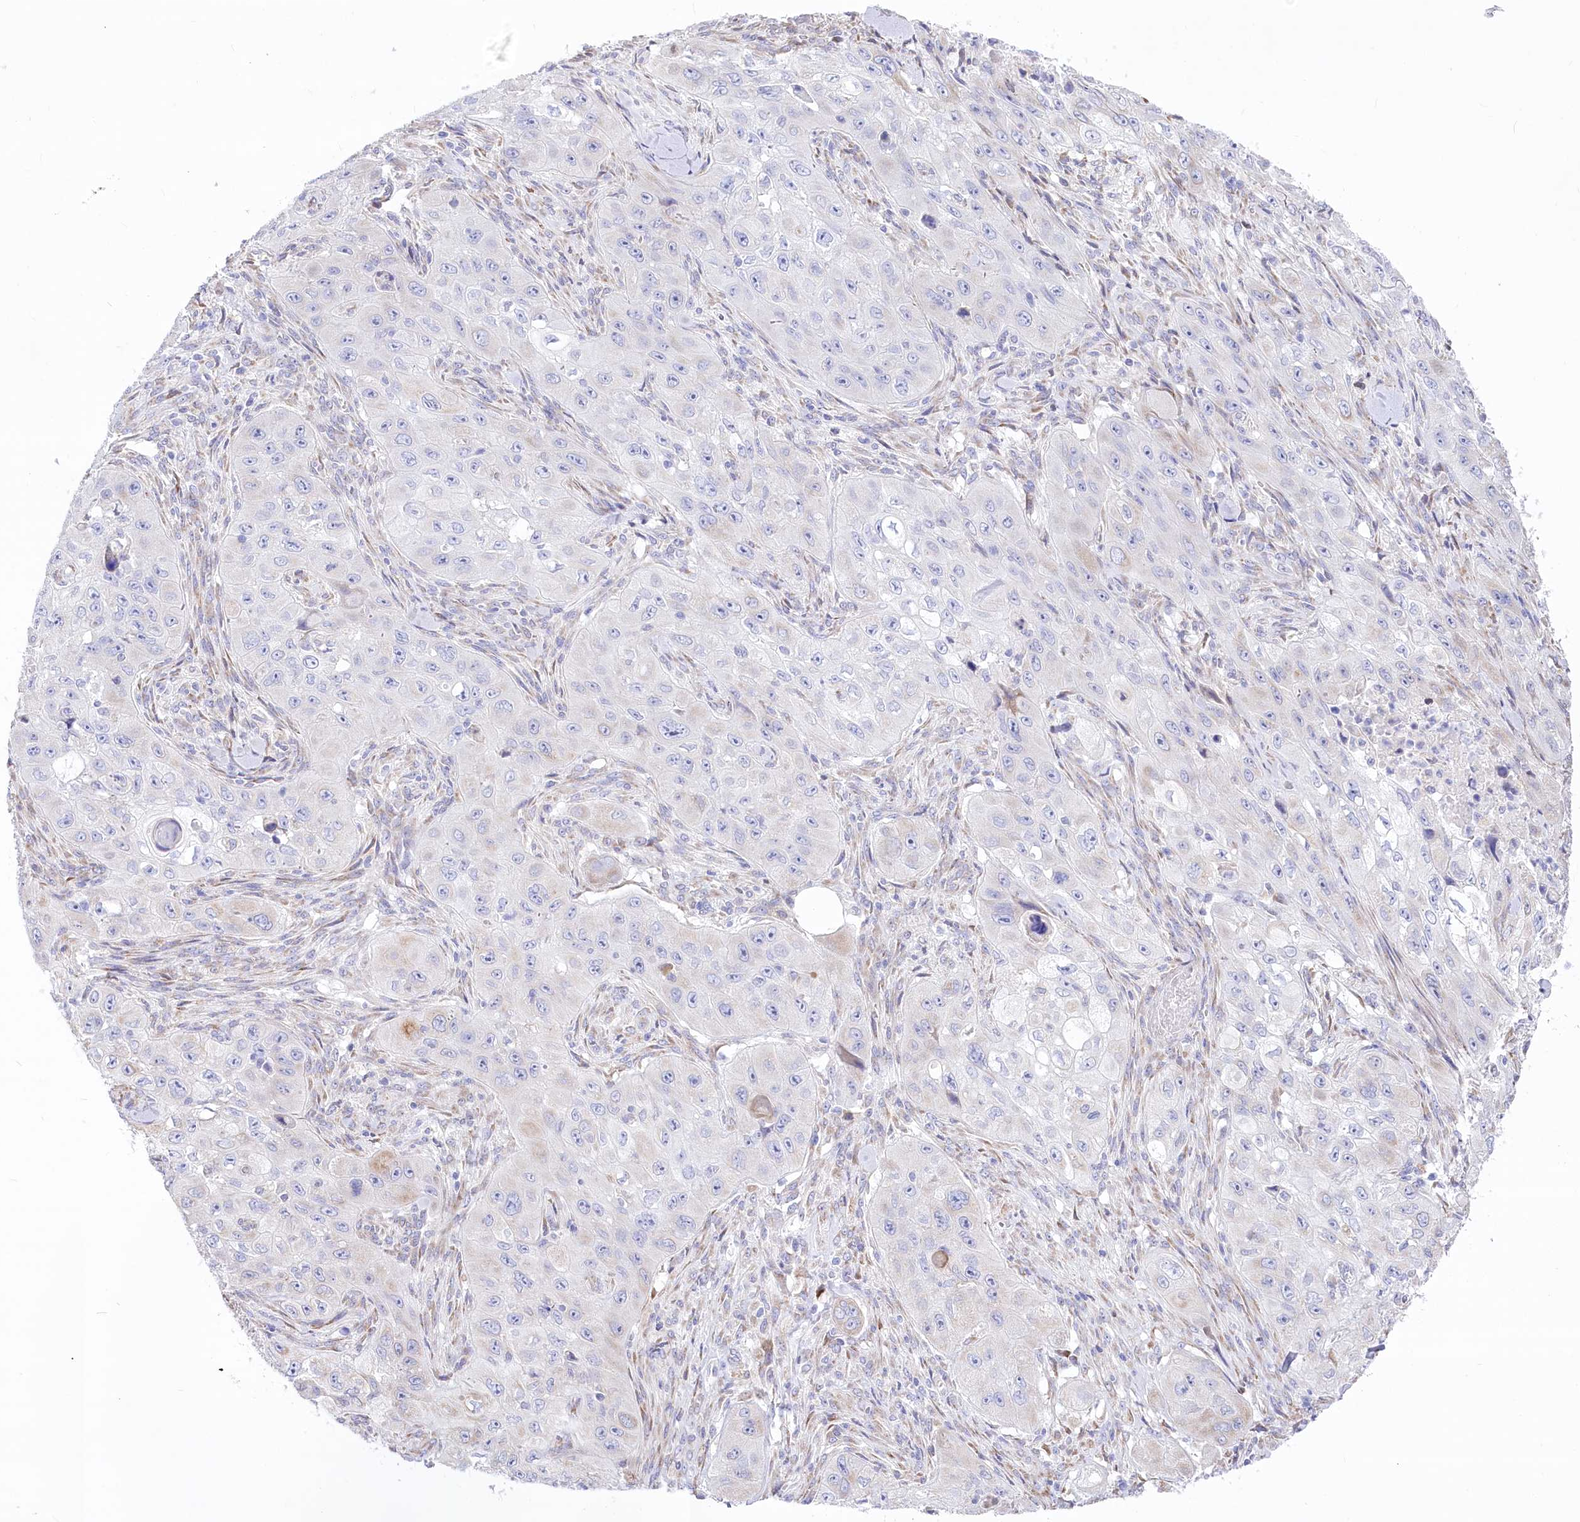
{"staining": {"intensity": "negative", "quantity": "none", "location": "none"}, "tissue": "skin cancer", "cell_type": "Tumor cells", "image_type": "cancer", "snomed": [{"axis": "morphology", "description": "Squamous cell carcinoma, NOS"}, {"axis": "topography", "description": "Skin"}, {"axis": "topography", "description": "Subcutis"}], "caption": "A histopathology image of human skin cancer is negative for staining in tumor cells.", "gene": "STT3B", "patient": {"sex": "male", "age": 73}}